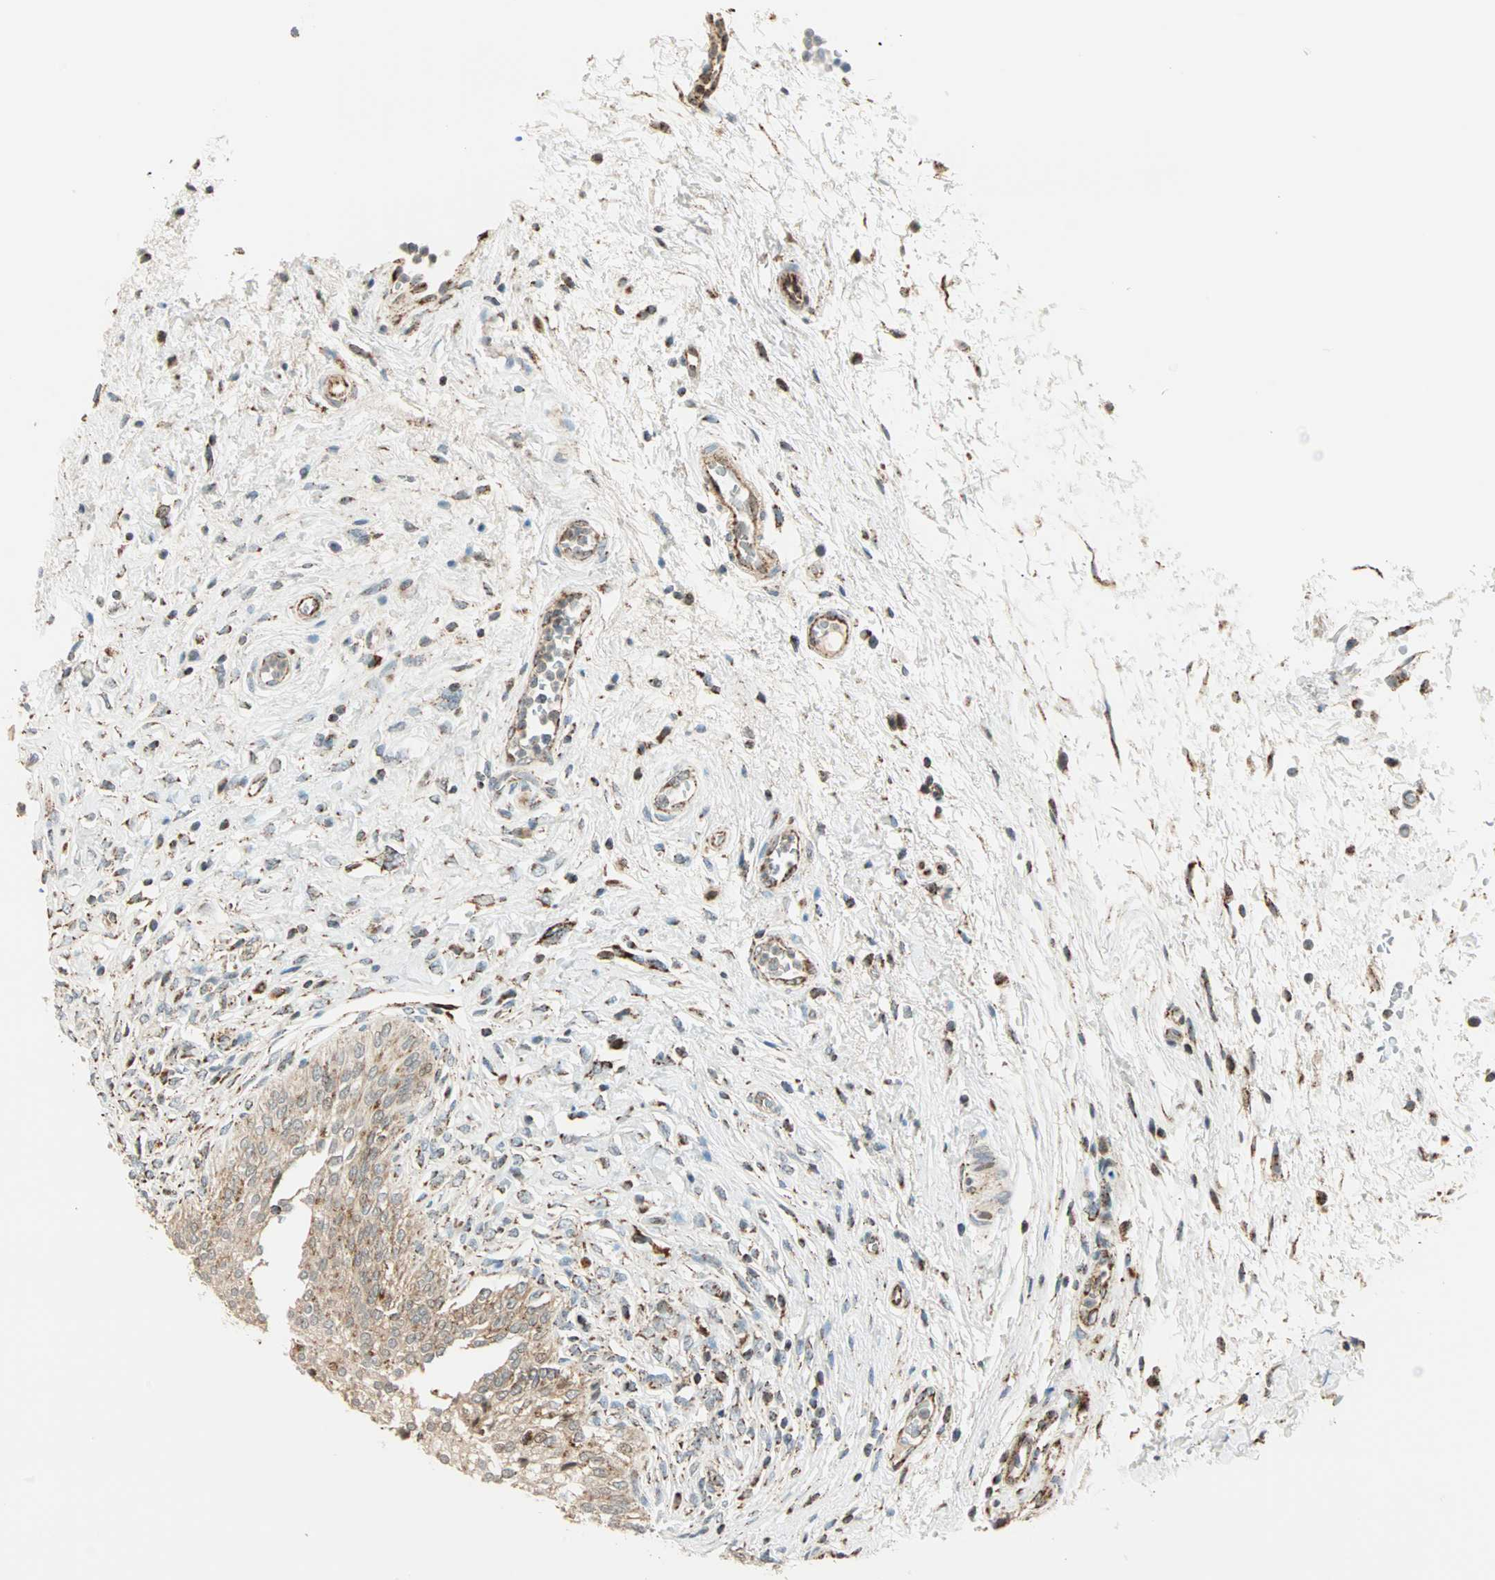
{"staining": {"intensity": "weak", "quantity": "25%-75%", "location": "cytoplasmic/membranous"}, "tissue": "urinary bladder", "cell_type": "Urothelial cells", "image_type": "normal", "snomed": [{"axis": "morphology", "description": "Normal tissue, NOS"}, {"axis": "morphology", "description": "Urothelial carcinoma, High grade"}, {"axis": "topography", "description": "Urinary bladder"}], "caption": "IHC (DAB) staining of benign human urinary bladder demonstrates weak cytoplasmic/membranous protein positivity in about 25%-75% of urothelial cells.", "gene": "SPRY4", "patient": {"sex": "male", "age": 46}}